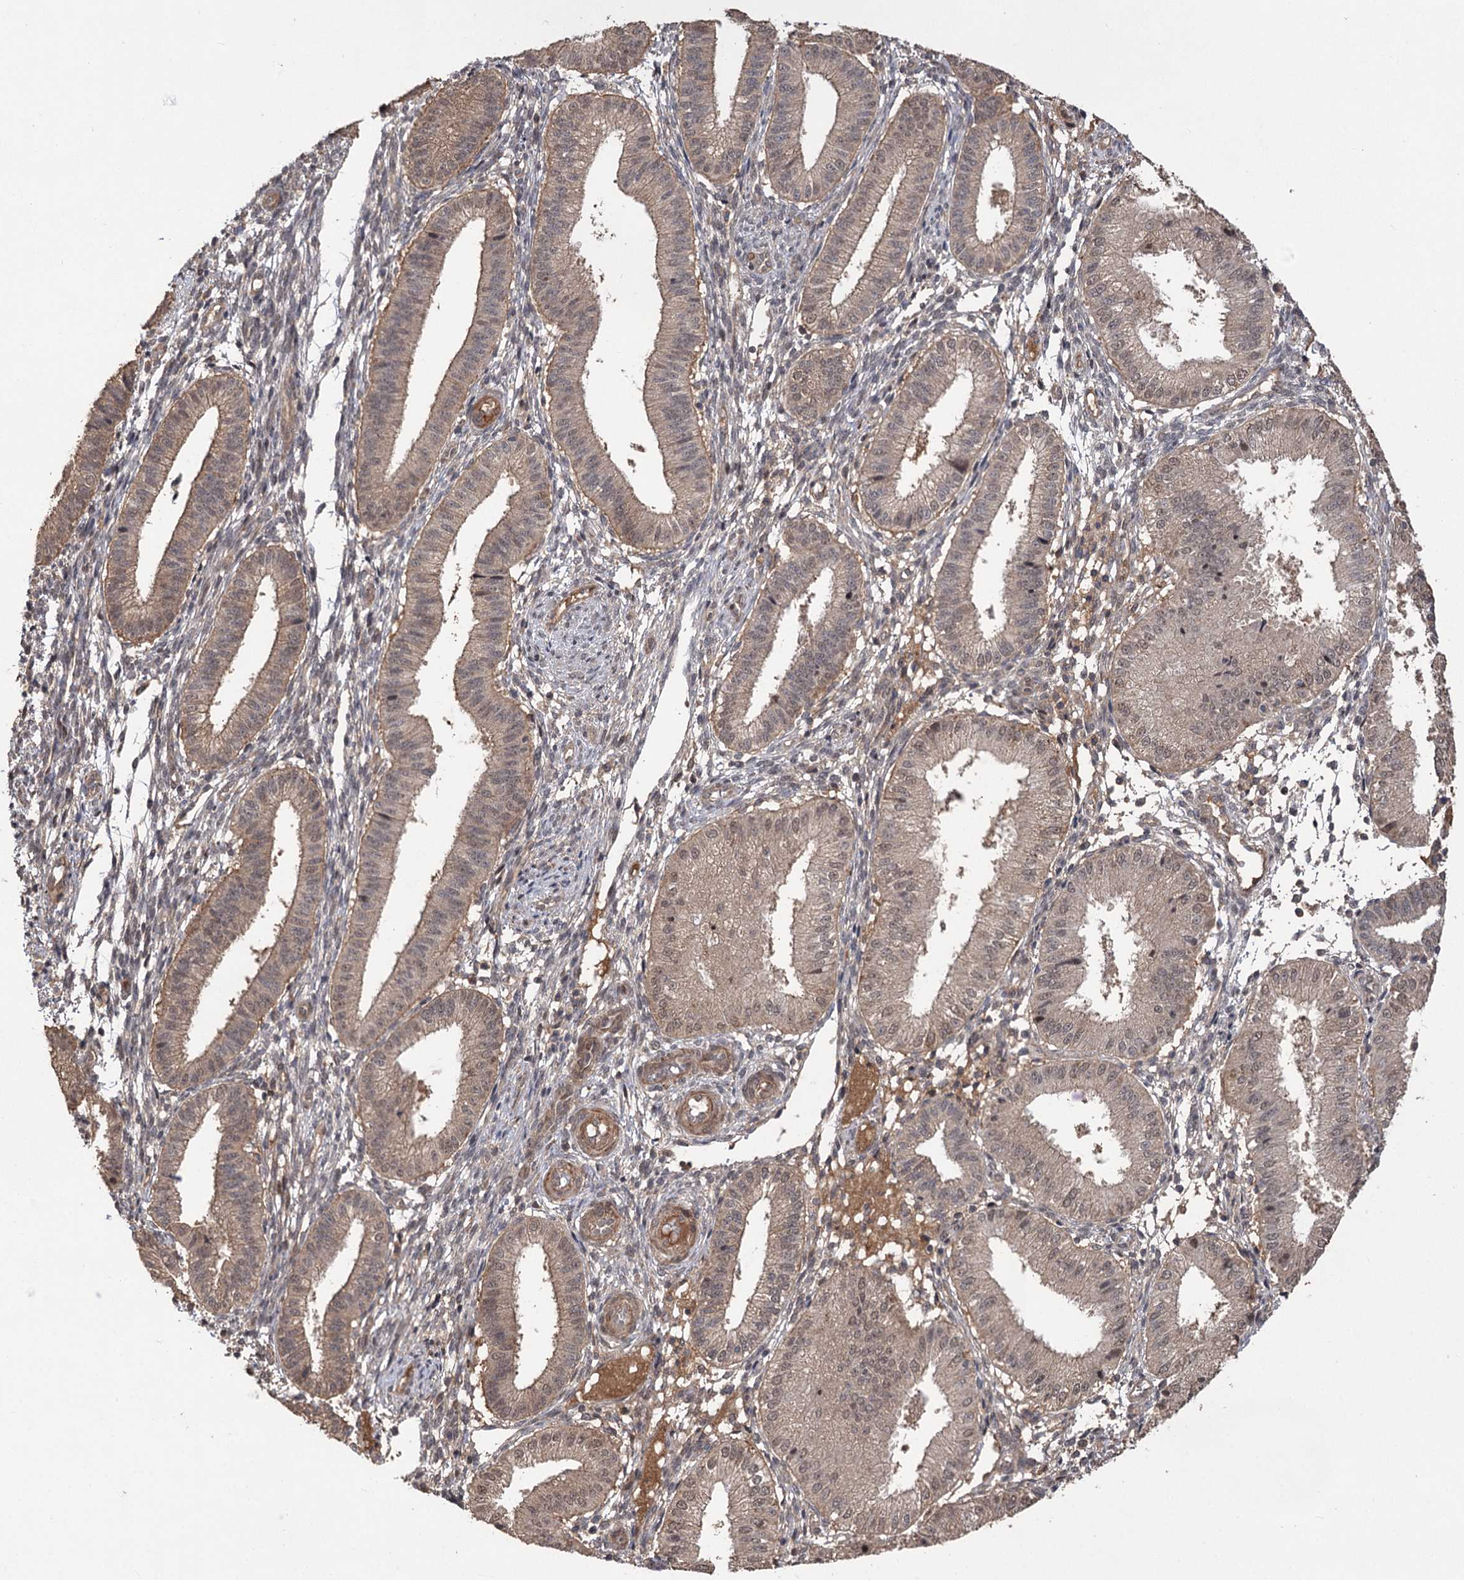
{"staining": {"intensity": "moderate", "quantity": "25%-75%", "location": "cytoplasmic/membranous,nuclear"}, "tissue": "endometrium", "cell_type": "Cells in endometrial stroma", "image_type": "normal", "snomed": [{"axis": "morphology", "description": "Normal tissue, NOS"}, {"axis": "topography", "description": "Endometrium"}], "caption": "Immunohistochemical staining of unremarkable endometrium demonstrates moderate cytoplasmic/membranous,nuclear protein expression in approximately 25%-75% of cells in endometrial stroma.", "gene": "TENM2", "patient": {"sex": "female", "age": 39}}